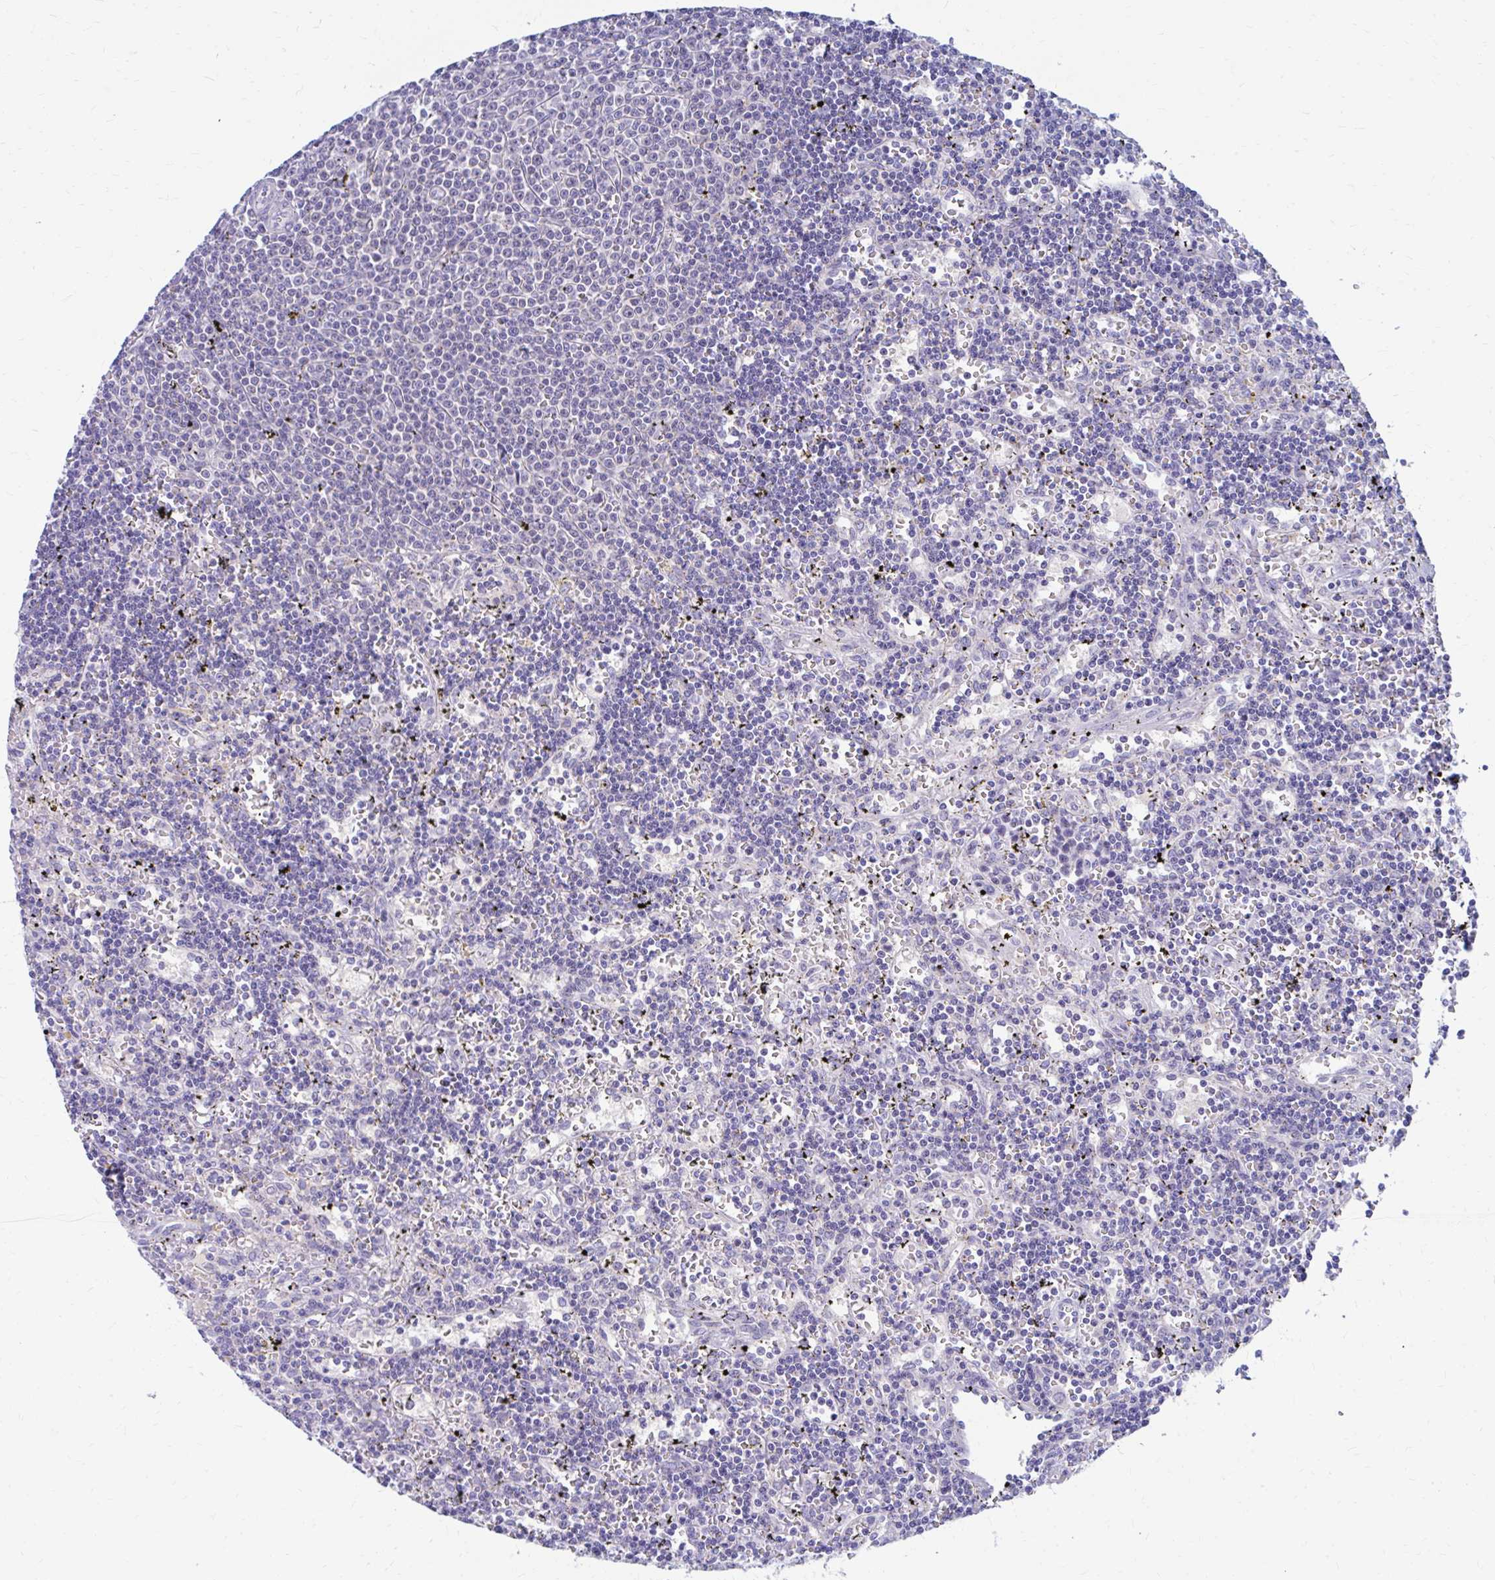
{"staining": {"intensity": "negative", "quantity": "none", "location": "none"}, "tissue": "lymphoma", "cell_type": "Tumor cells", "image_type": "cancer", "snomed": [{"axis": "morphology", "description": "Malignant lymphoma, non-Hodgkin's type, Low grade"}, {"axis": "topography", "description": "Spleen"}], "caption": "The photomicrograph shows no staining of tumor cells in low-grade malignant lymphoma, non-Hodgkin's type.", "gene": "RADIL", "patient": {"sex": "male", "age": 60}}